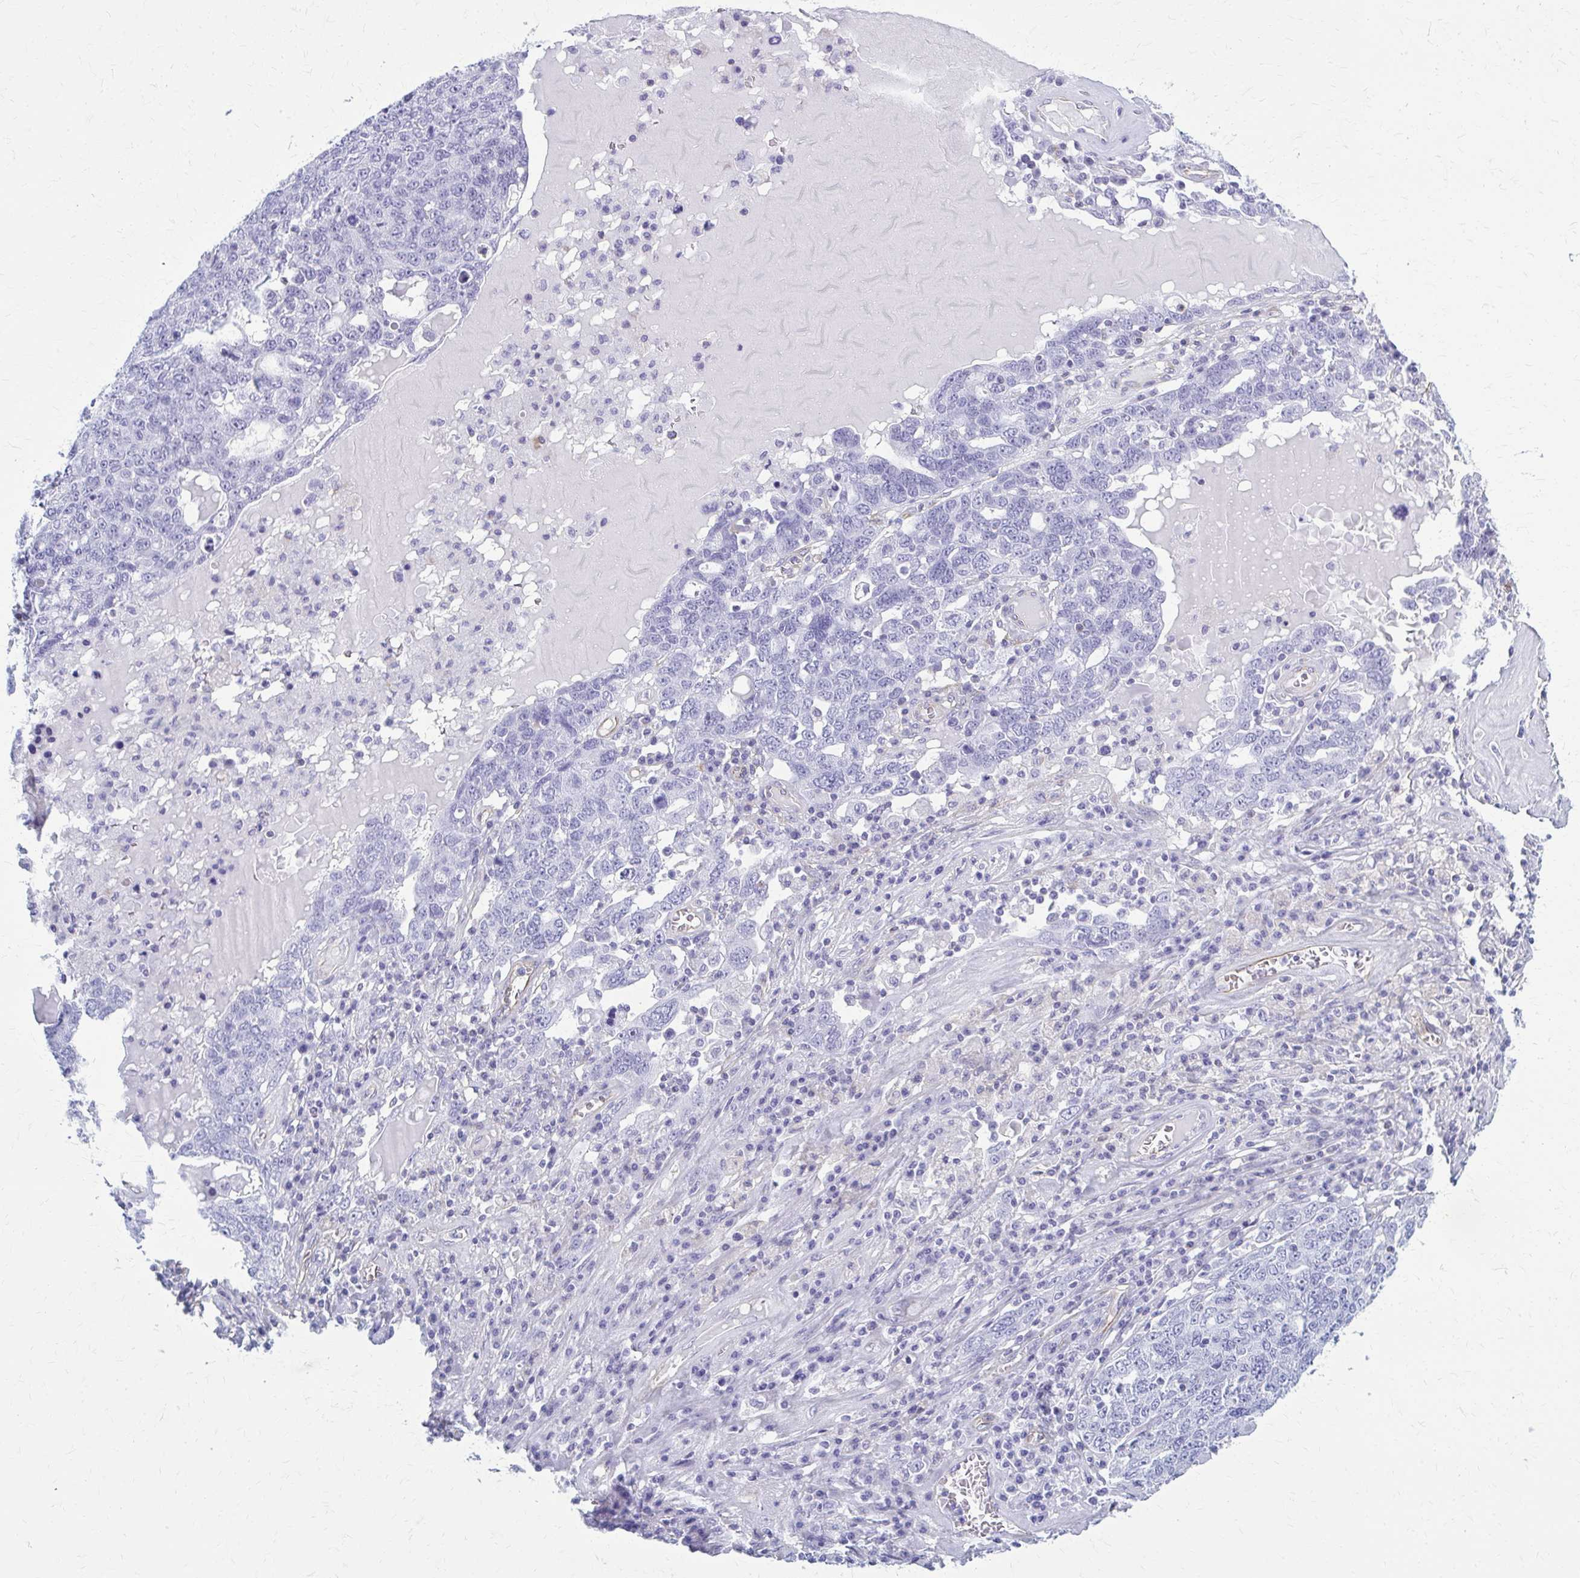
{"staining": {"intensity": "negative", "quantity": "none", "location": "none"}, "tissue": "ovarian cancer", "cell_type": "Tumor cells", "image_type": "cancer", "snomed": [{"axis": "morphology", "description": "Carcinoma, endometroid"}, {"axis": "topography", "description": "Ovary"}], "caption": "IHC photomicrograph of neoplastic tissue: endometroid carcinoma (ovarian) stained with DAB (3,3'-diaminobenzidine) reveals no significant protein expression in tumor cells.", "gene": "GFAP", "patient": {"sex": "female", "age": 62}}